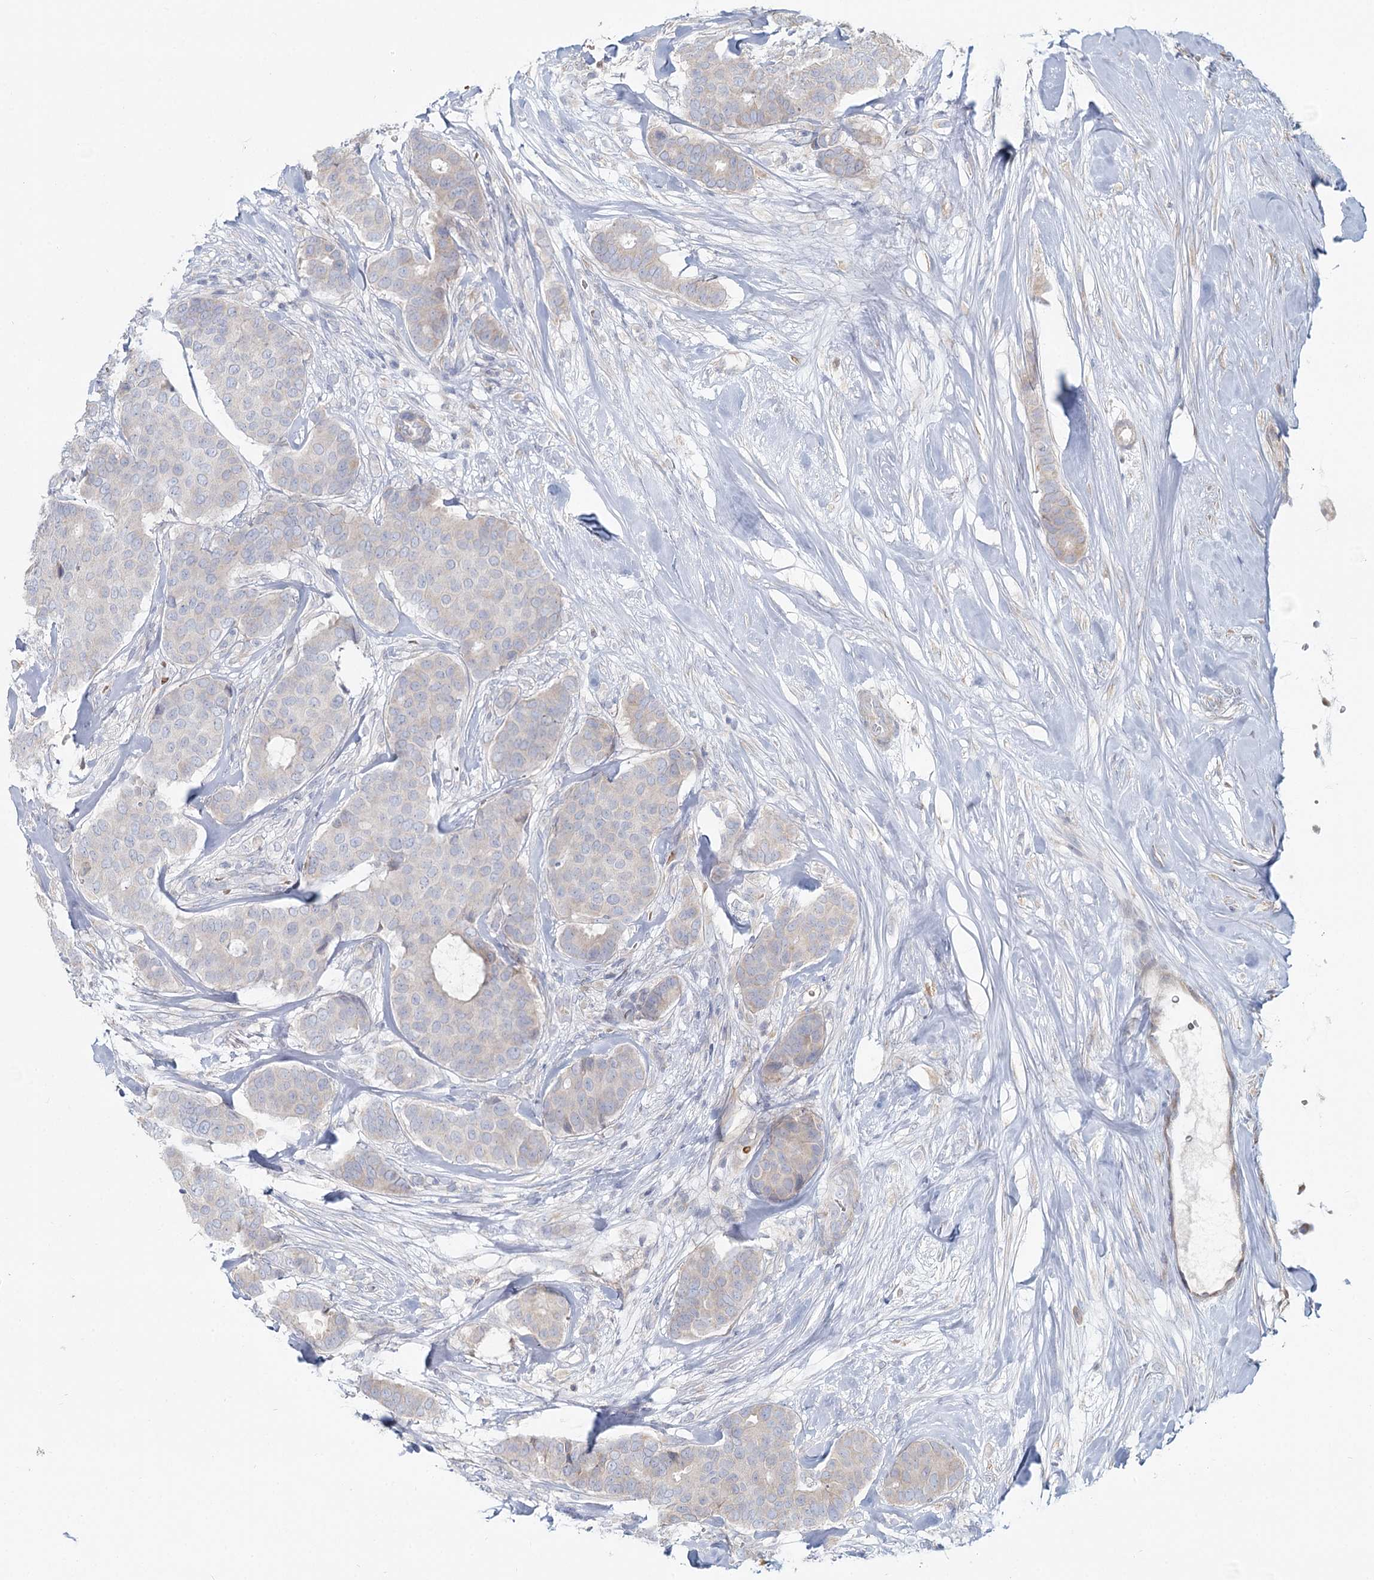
{"staining": {"intensity": "negative", "quantity": "none", "location": "none"}, "tissue": "breast cancer", "cell_type": "Tumor cells", "image_type": "cancer", "snomed": [{"axis": "morphology", "description": "Duct carcinoma"}, {"axis": "topography", "description": "Breast"}], "caption": "Immunohistochemistry of breast infiltrating ductal carcinoma reveals no expression in tumor cells.", "gene": "ANKRD16", "patient": {"sex": "female", "age": 75}}